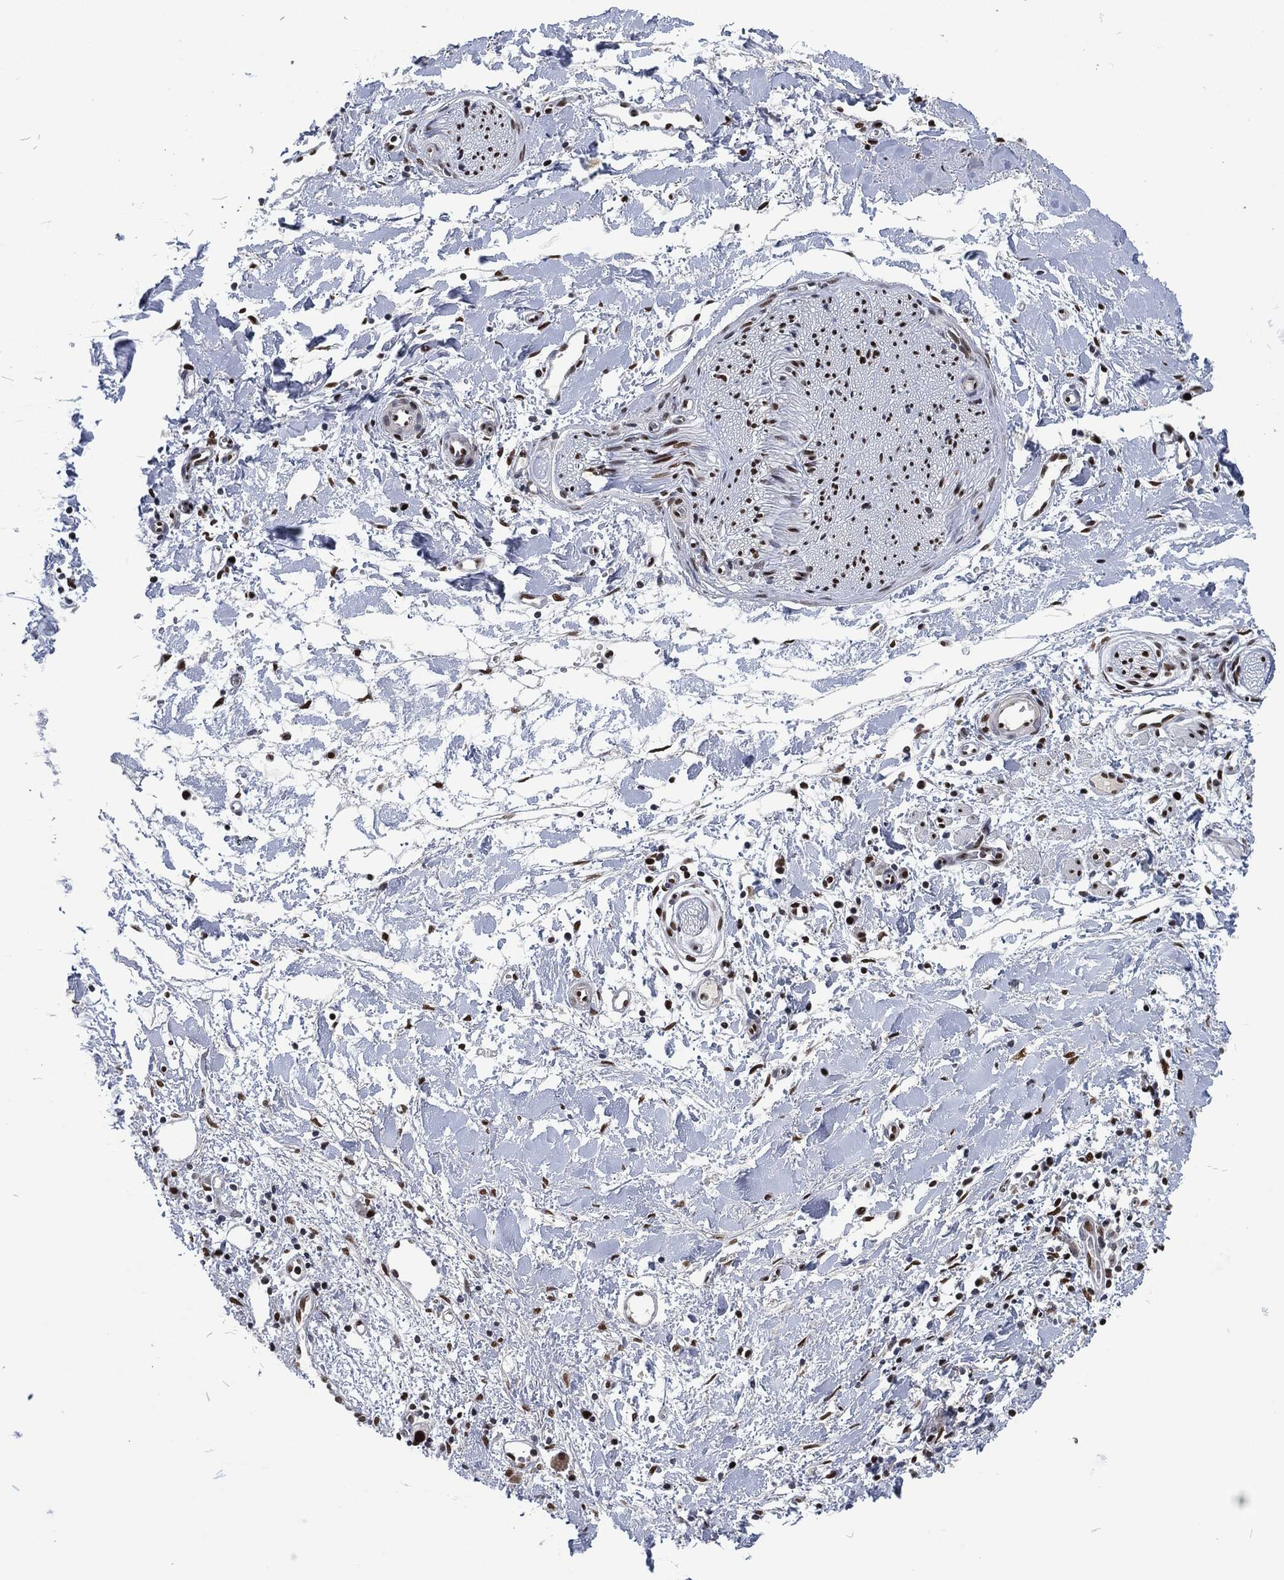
{"staining": {"intensity": "negative", "quantity": "none", "location": "none"}, "tissue": "adipose tissue", "cell_type": "Adipocytes", "image_type": "normal", "snomed": [{"axis": "morphology", "description": "Normal tissue, NOS"}, {"axis": "morphology", "description": "Adenocarcinoma, NOS"}, {"axis": "topography", "description": "Pancreas"}, {"axis": "topography", "description": "Peripheral nerve tissue"}], "caption": "Adipocytes are negative for brown protein staining in unremarkable adipose tissue. Brightfield microscopy of immunohistochemistry (IHC) stained with DAB (brown) and hematoxylin (blue), captured at high magnification.", "gene": "DCPS", "patient": {"sex": "male", "age": 61}}